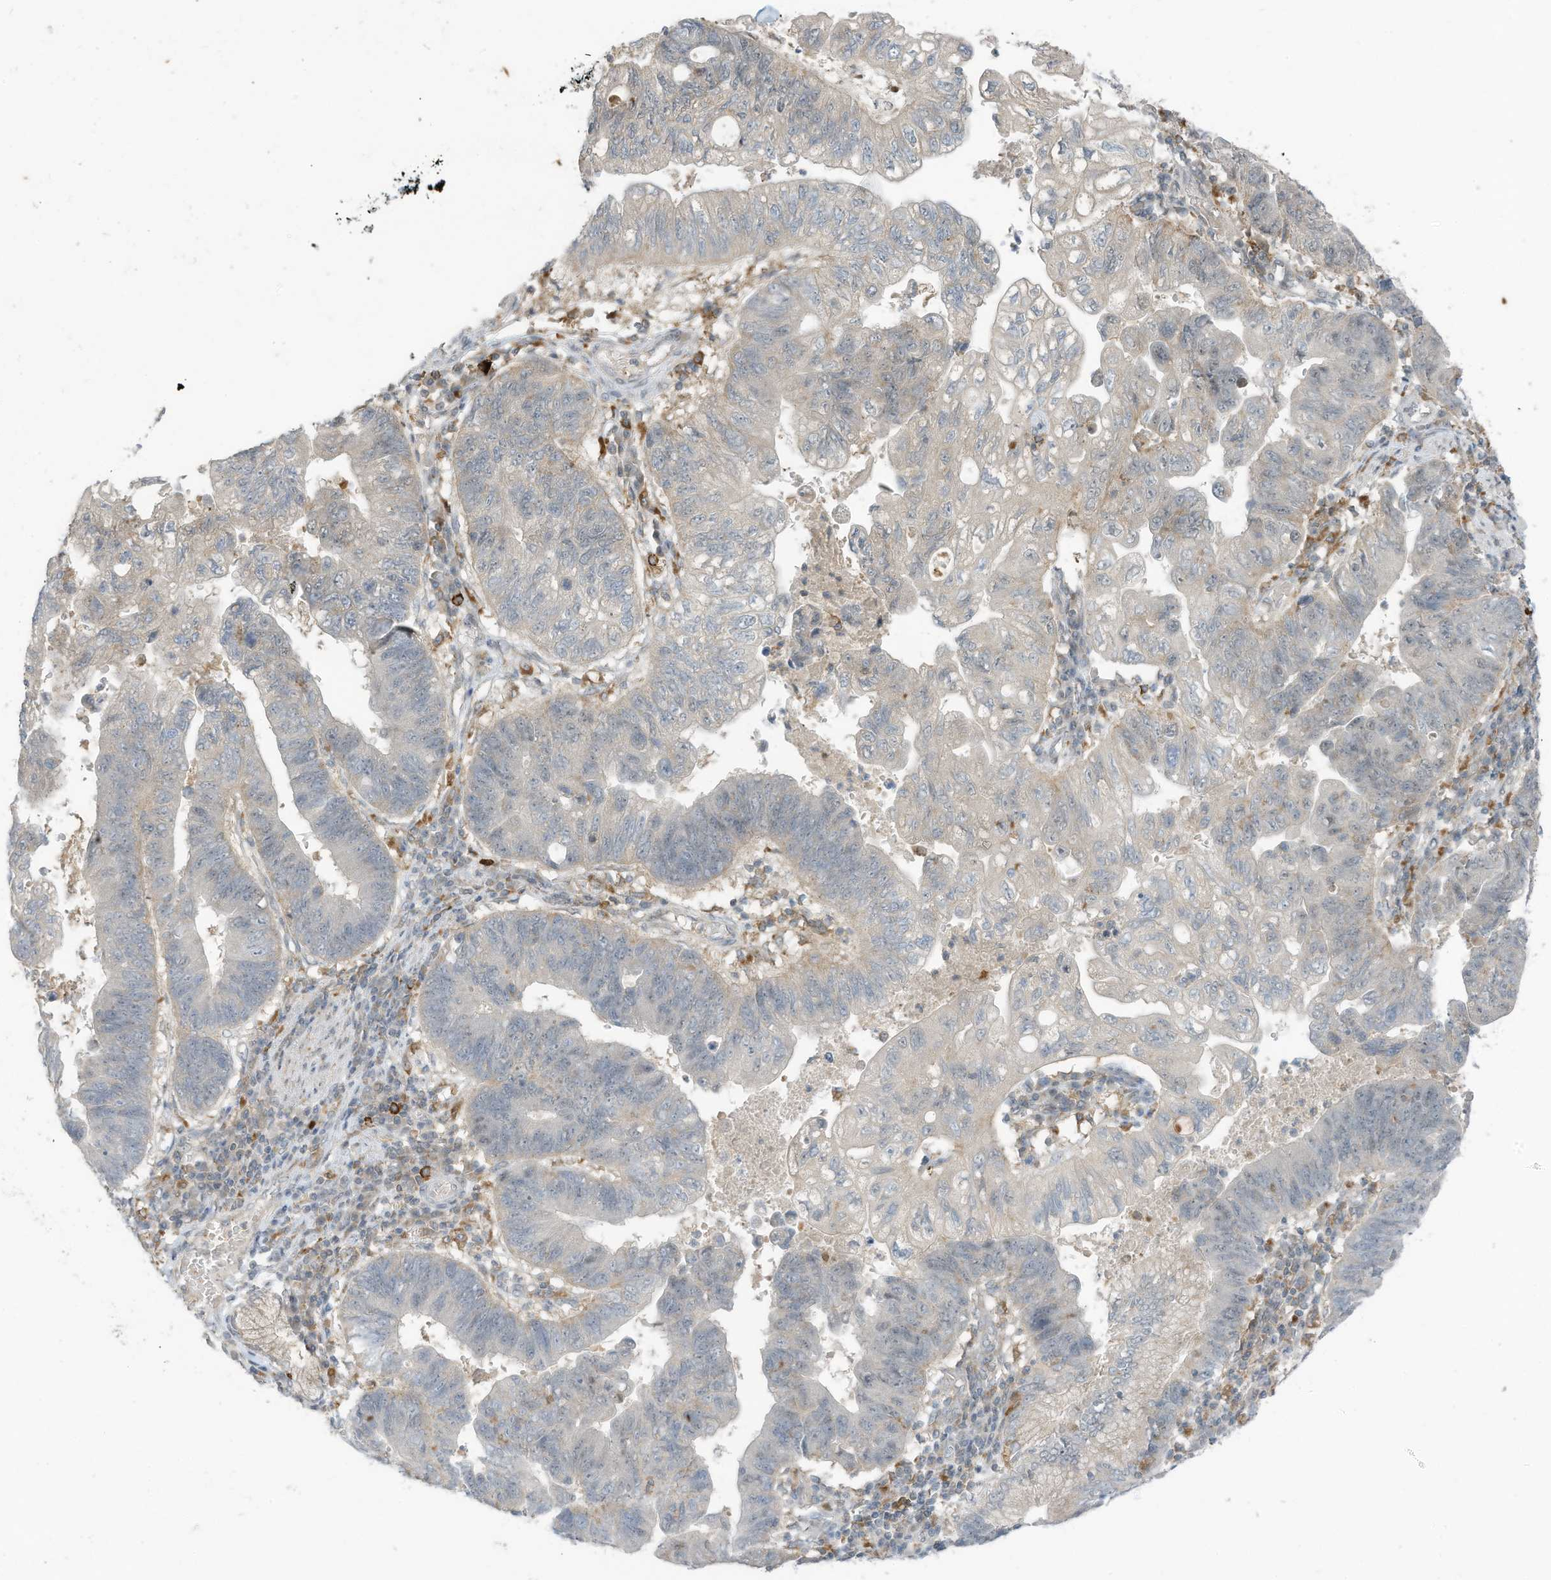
{"staining": {"intensity": "negative", "quantity": "none", "location": "none"}, "tissue": "stomach cancer", "cell_type": "Tumor cells", "image_type": "cancer", "snomed": [{"axis": "morphology", "description": "Adenocarcinoma, NOS"}, {"axis": "topography", "description": "Stomach"}], "caption": "Micrograph shows no protein positivity in tumor cells of stomach cancer (adenocarcinoma) tissue. The staining was performed using DAB to visualize the protein expression in brown, while the nuclei were stained in blue with hematoxylin (Magnification: 20x).", "gene": "DZIP3", "patient": {"sex": "male", "age": 59}}